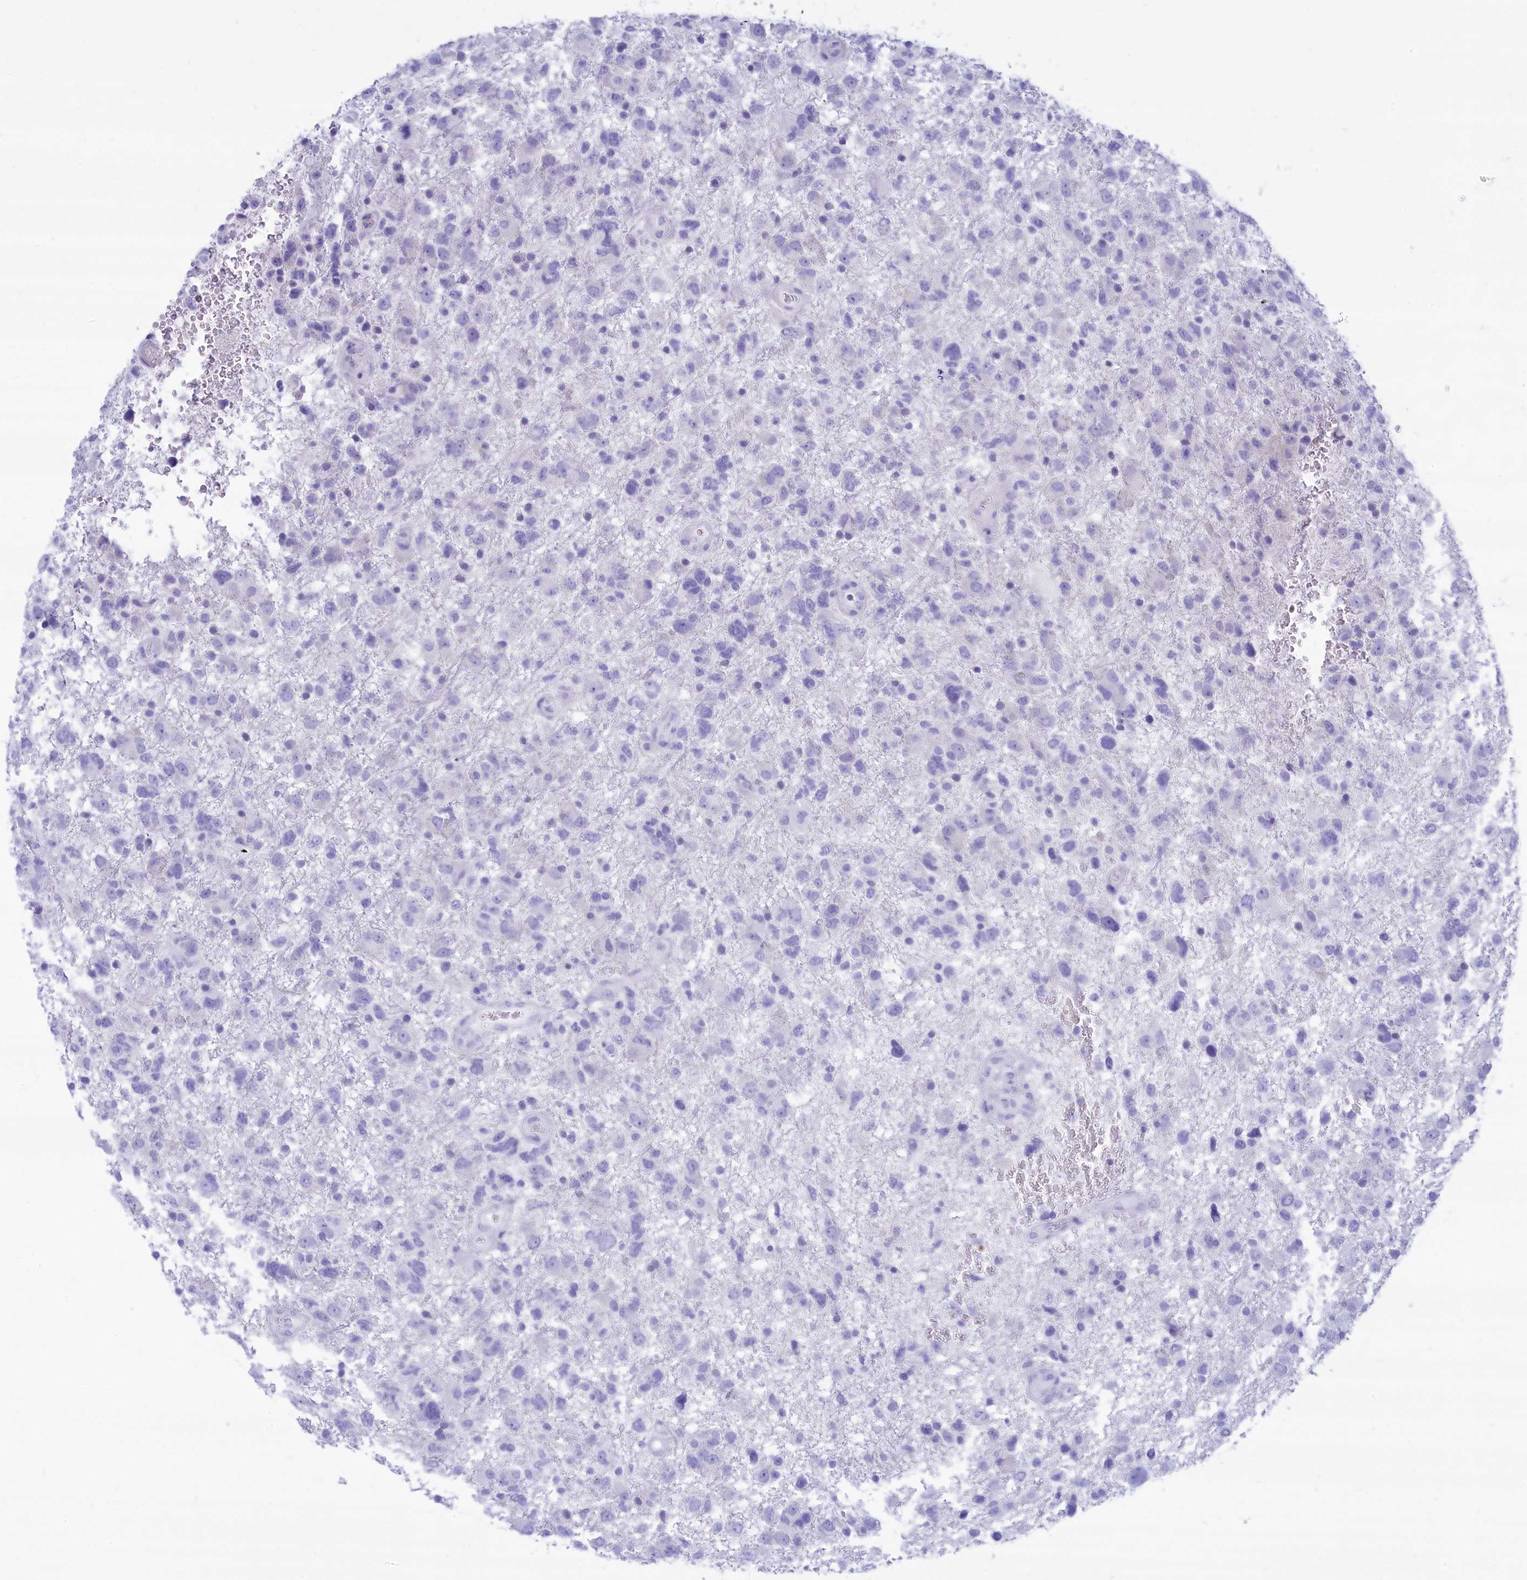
{"staining": {"intensity": "negative", "quantity": "none", "location": "none"}, "tissue": "glioma", "cell_type": "Tumor cells", "image_type": "cancer", "snomed": [{"axis": "morphology", "description": "Glioma, malignant, High grade"}, {"axis": "topography", "description": "Brain"}], "caption": "DAB immunohistochemical staining of malignant high-grade glioma exhibits no significant positivity in tumor cells.", "gene": "GLYATL1", "patient": {"sex": "male", "age": 61}}